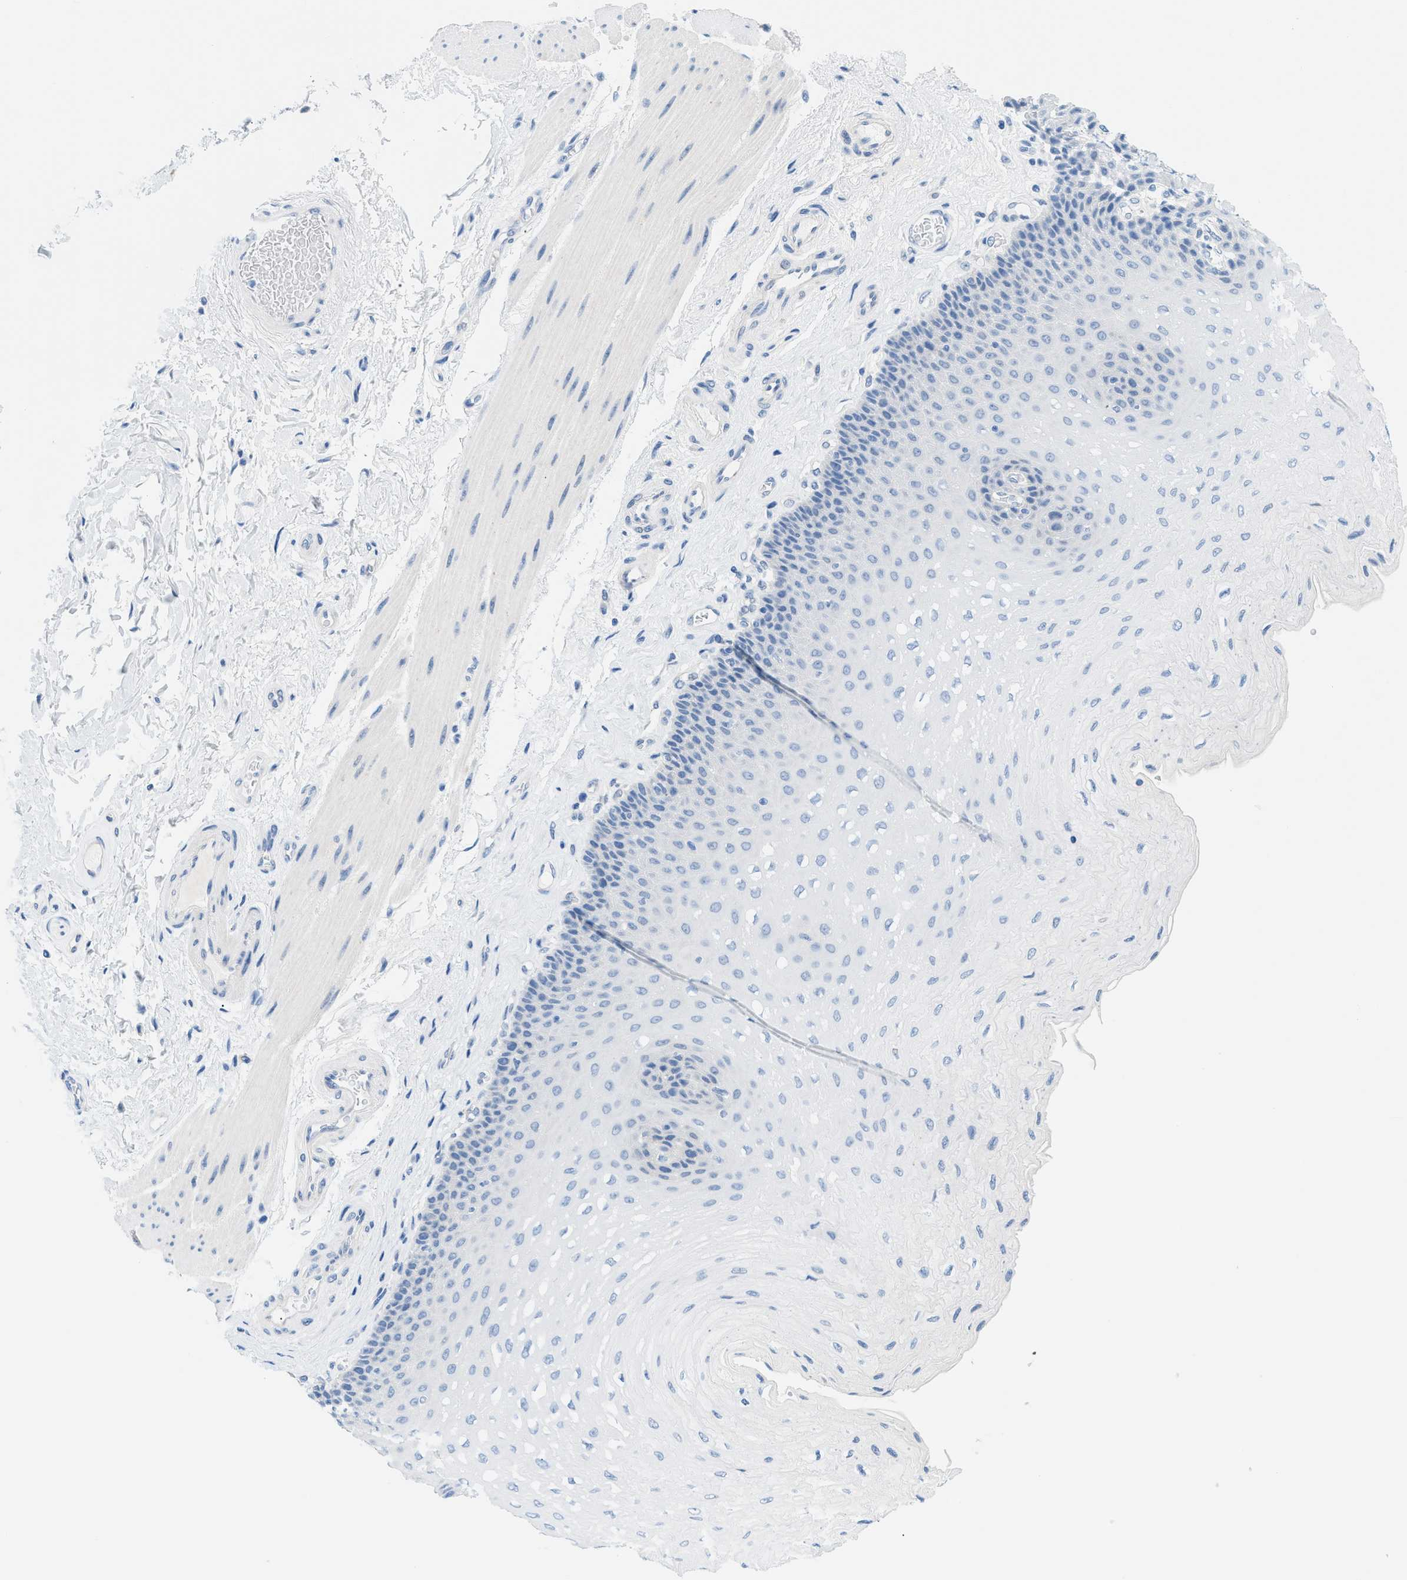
{"staining": {"intensity": "negative", "quantity": "none", "location": "none"}, "tissue": "esophagus", "cell_type": "Squamous epithelial cells", "image_type": "normal", "snomed": [{"axis": "morphology", "description": "Normal tissue, NOS"}, {"axis": "topography", "description": "Esophagus"}], "caption": "Human esophagus stained for a protein using IHC shows no positivity in squamous epithelial cells.", "gene": "FDCSP", "patient": {"sex": "female", "age": 72}}